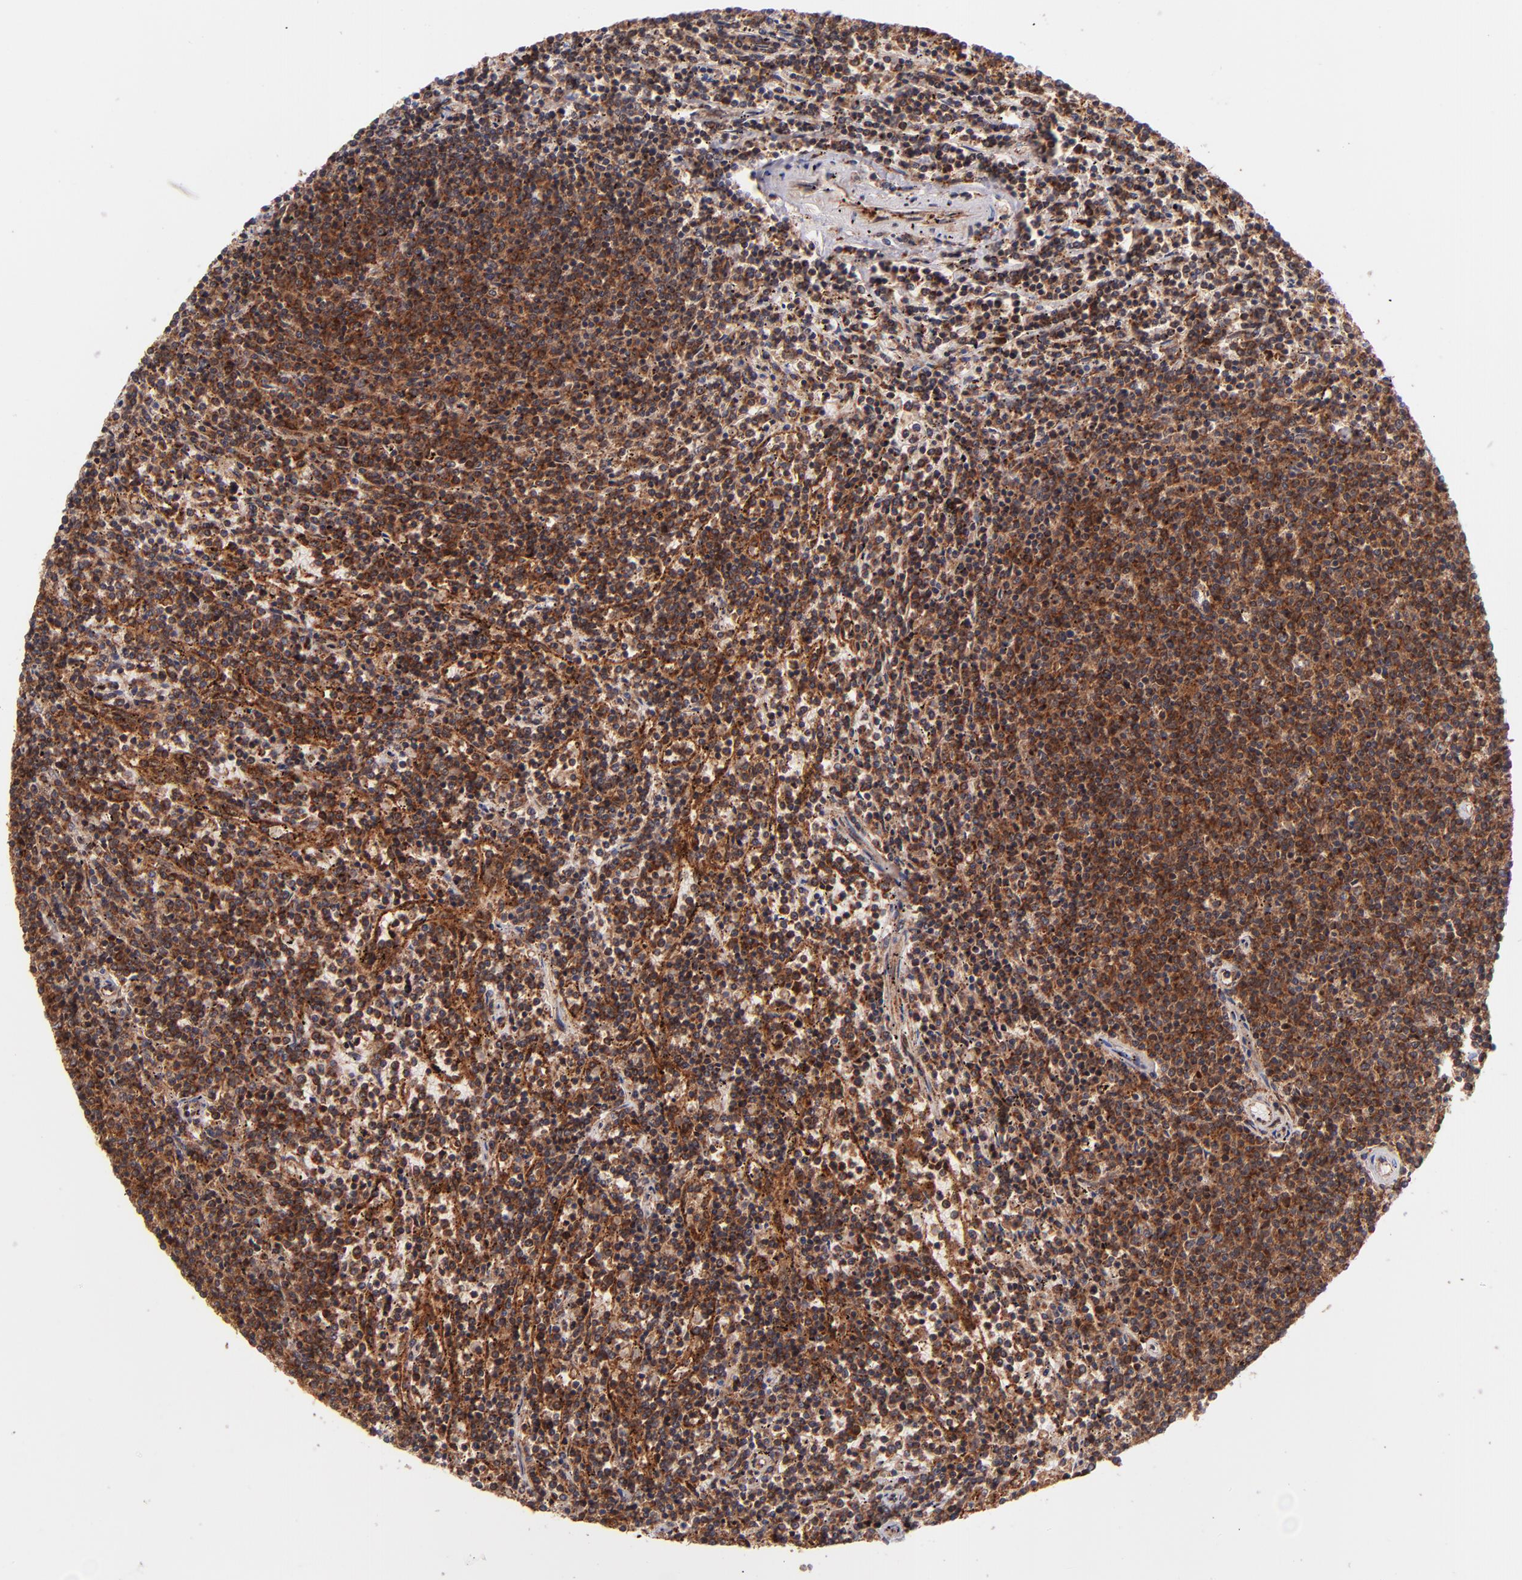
{"staining": {"intensity": "strong", "quantity": ">75%", "location": "cytoplasmic/membranous,nuclear"}, "tissue": "lymphoma", "cell_type": "Tumor cells", "image_type": "cancer", "snomed": [{"axis": "morphology", "description": "Malignant lymphoma, non-Hodgkin's type, Low grade"}, {"axis": "topography", "description": "Spleen"}], "caption": "A photomicrograph of low-grade malignant lymphoma, non-Hodgkin's type stained for a protein reveals strong cytoplasmic/membranous and nuclear brown staining in tumor cells. Using DAB (3,3'-diaminobenzidine) (brown) and hematoxylin (blue) stains, captured at high magnification using brightfield microscopy.", "gene": "STX8", "patient": {"sex": "female", "age": 50}}